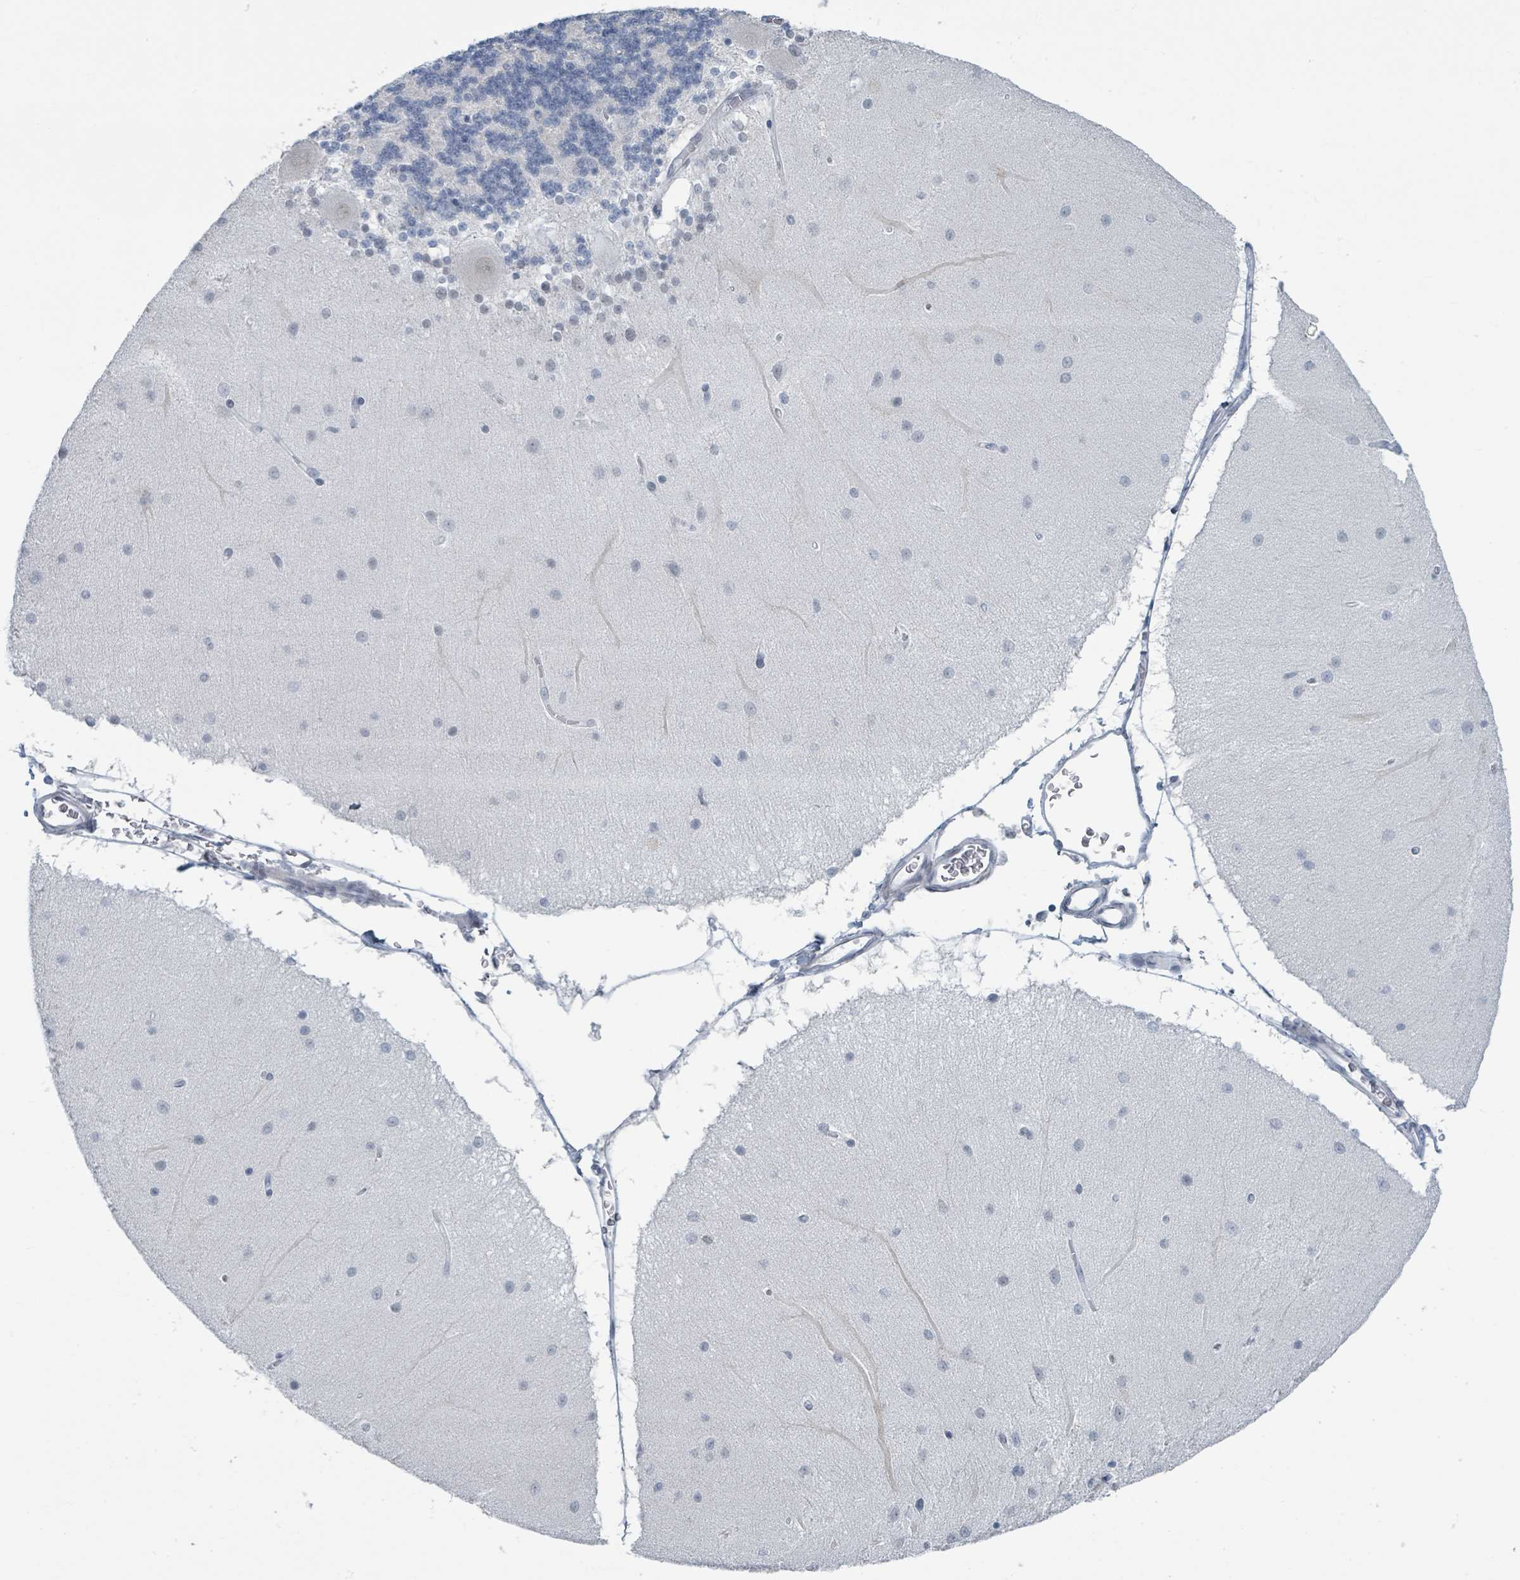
{"staining": {"intensity": "negative", "quantity": "none", "location": "none"}, "tissue": "cerebellum", "cell_type": "Cells in granular layer", "image_type": "normal", "snomed": [{"axis": "morphology", "description": "Normal tissue, NOS"}, {"axis": "topography", "description": "Cerebellum"}], "caption": "Histopathology image shows no significant protein expression in cells in granular layer of benign cerebellum.", "gene": "EHMT2", "patient": {"sex": "female", "age": 54}}